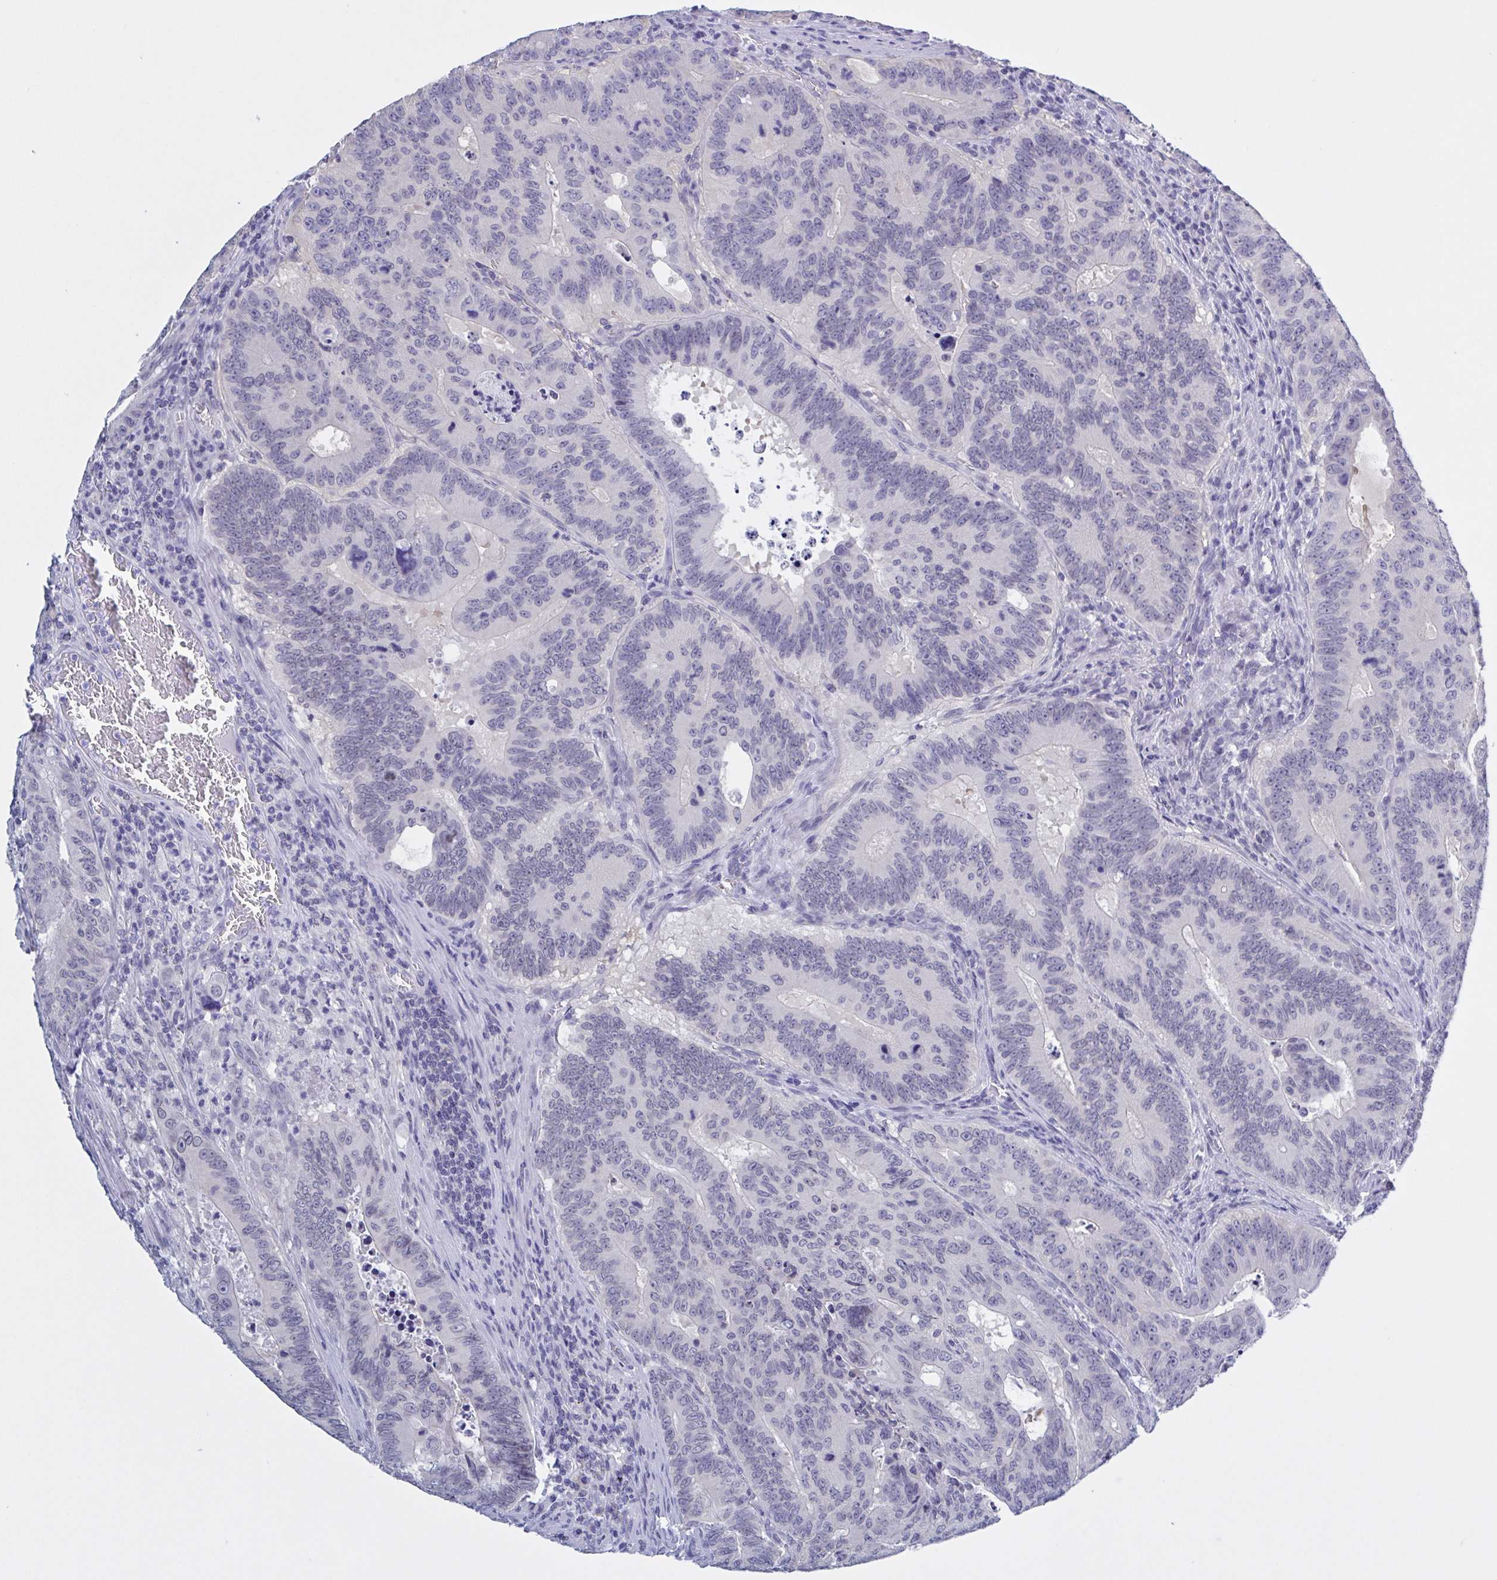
{"staining": {"intensity": "negative", "quantity": "none", "location": "none"}, "tissue": "colorectal cancer", "cell_type": "Tumor cells", "image_type": "cancer", "snomed": [{"axis": "morphology", "description": "Adenocarcinoma, NOS"}, {"axis": "topography", "description": "Colon"}], "caption": "Image shows no protein positivity in tumor cells of colorectal adenocarcinoma tissue.", "gene": "SERPINB13", "patient": {"sex": "male", "age": 62}}